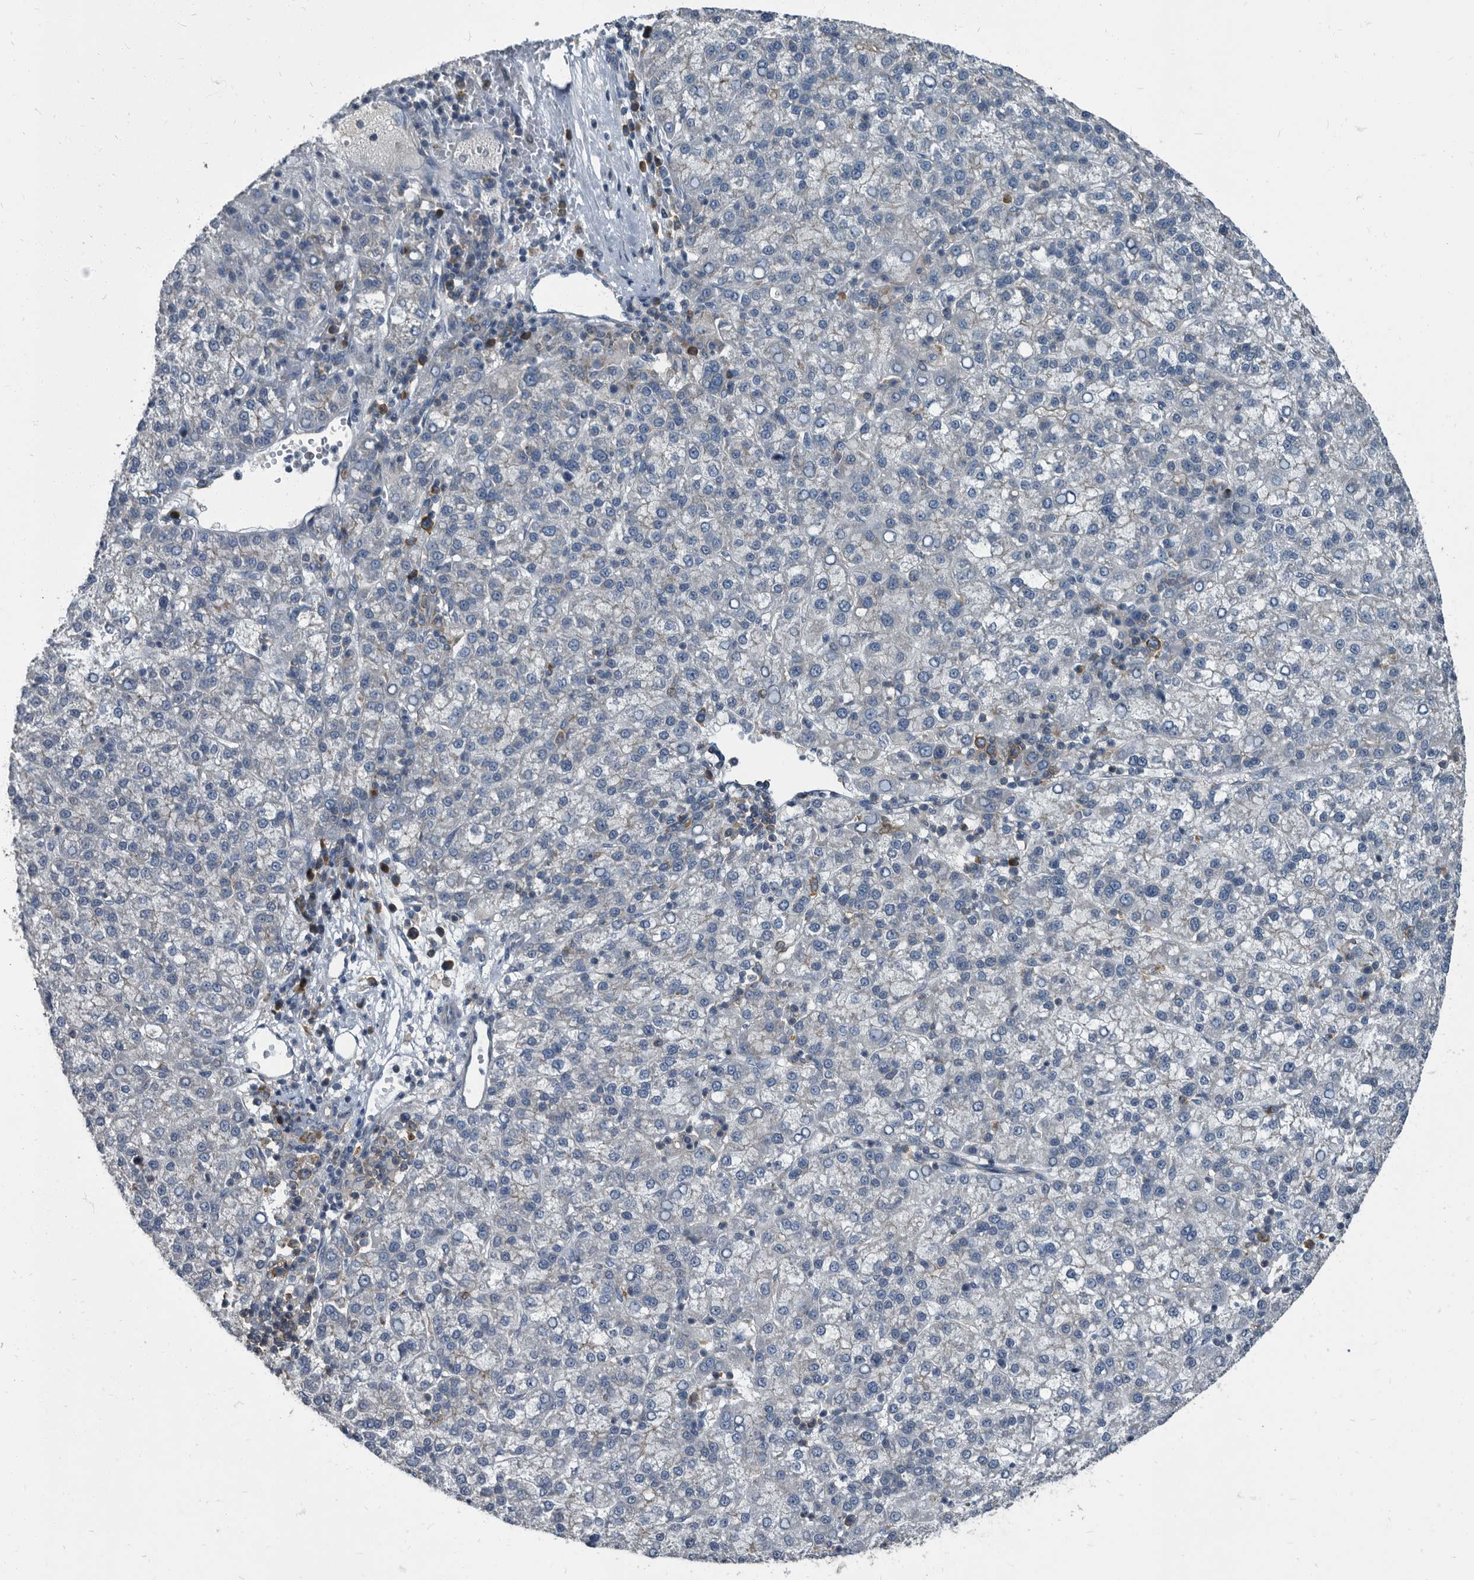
{"staining": {"intensity": "negative", "quantity": "none", "location": "none"}, "tissue": "liver cancer", "cell_type": "Tumor cells", "image_type": "cancer", "snomed": [{"axis": "morphology", "description": "Carcinoma, Hepatocellular, NOS"}, {"axis": "topography", "description": "Liver"}], "caption": "Immunohistochemistry (IHC) histopathology image of neoplastic tissue: liver cancer (hepatocellular carcinoma) stained with DAB (3,3'-diaminobenzidine) demonstrates no significant protein expression in tumor cells. The staining is performed using DAB brown chromogen with nuclei counter-stained in using hematoxylin.", "gene": "CDV3", "patient": {"sex": "female", "age": 58}}